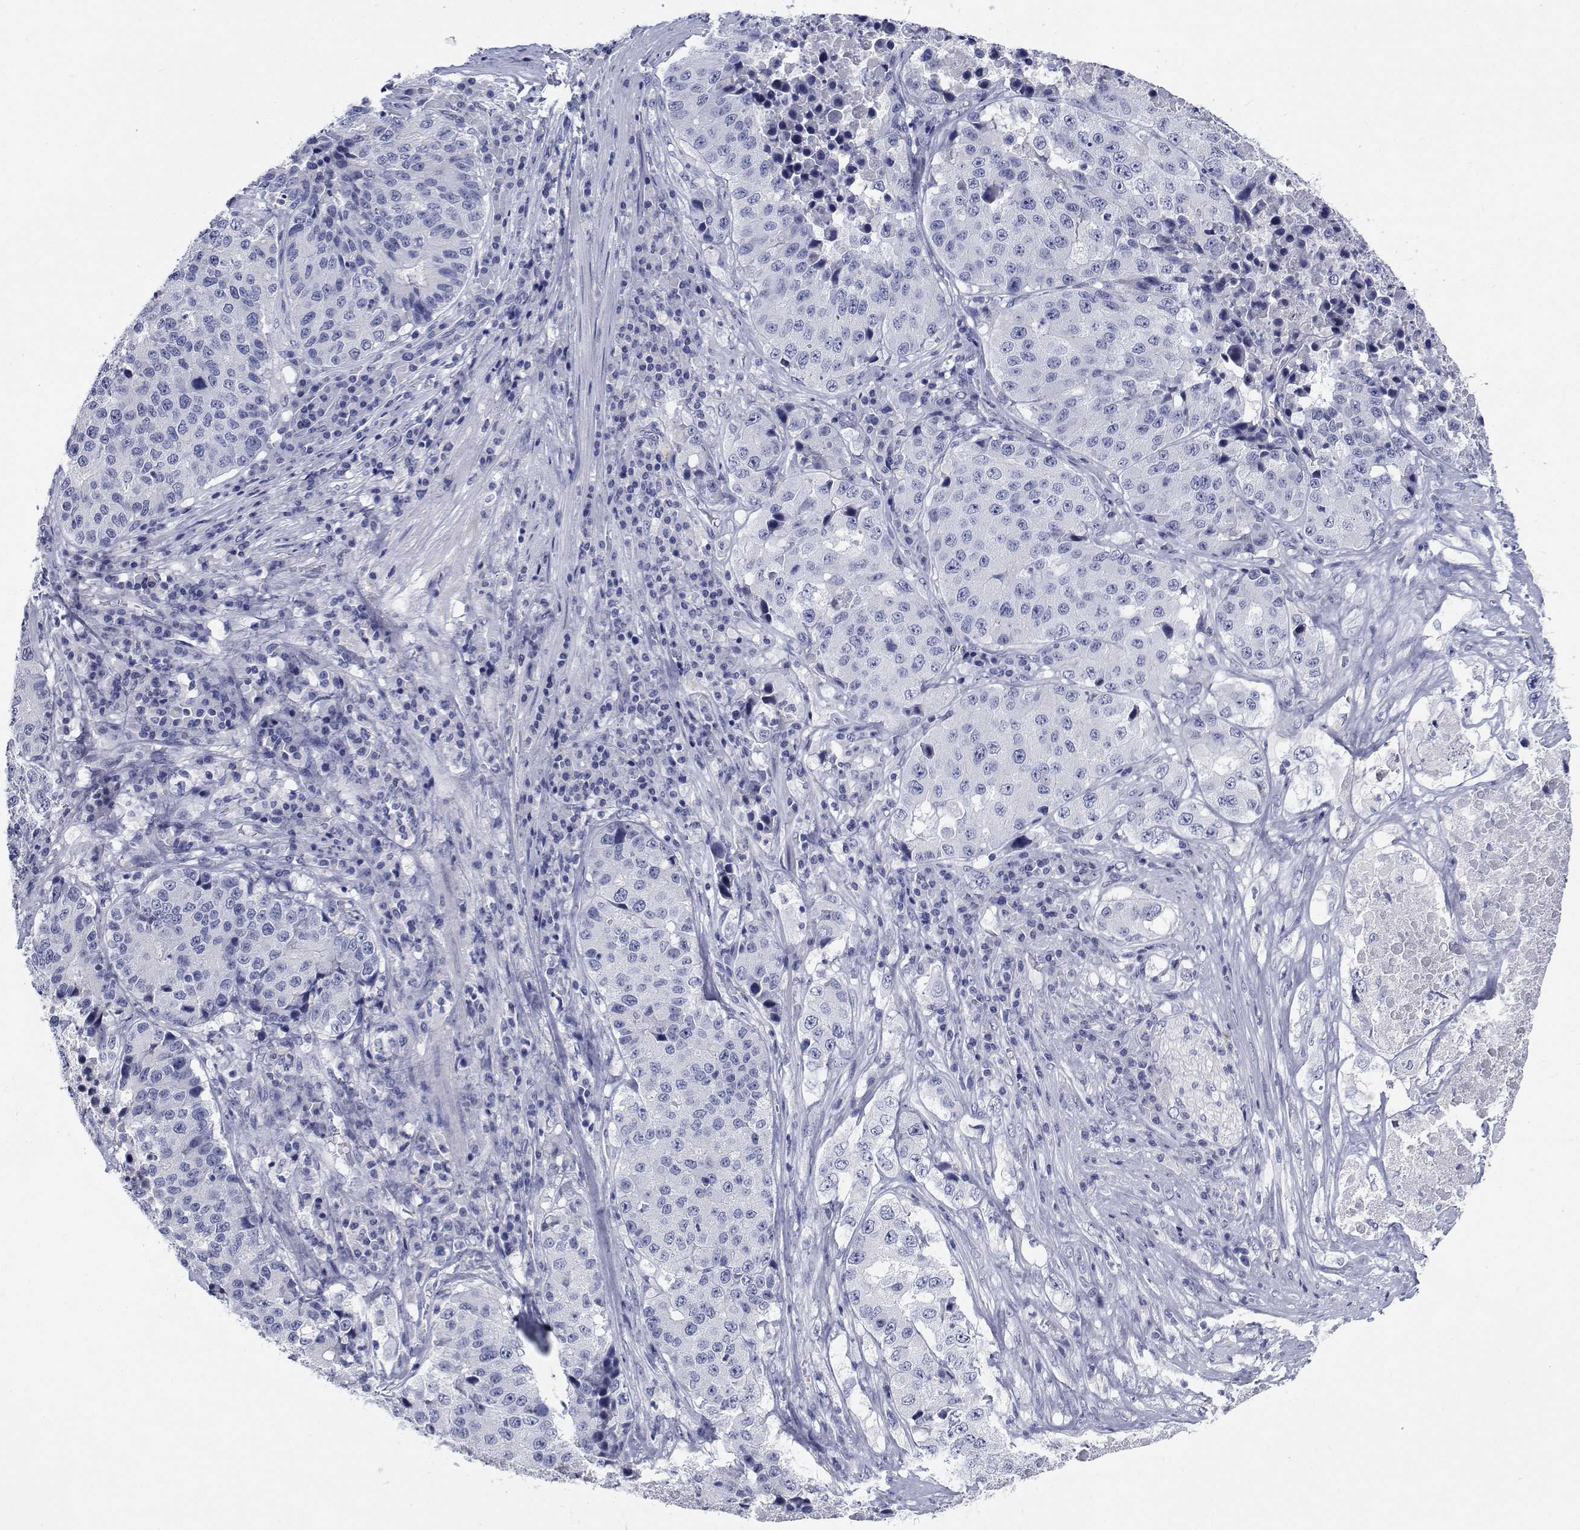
{"staining": {"intensity": "negative", "quantity": "none", "location": "none"}, "tissue": "stomach cancer", "cell_type": "Tumor cells", "image_type": "cancer", "snomed": [{"axis": "morphology", "description": "Adenocarcinoma, NOS"}, {"axis": "topography", "description": "Stomach"}], "caption": "Tumor cells are negative for protein expression in human adenocarcinoma (stomach).", "gene": "PLXNA4", "patient": {"sex": "male", "age": 71}}